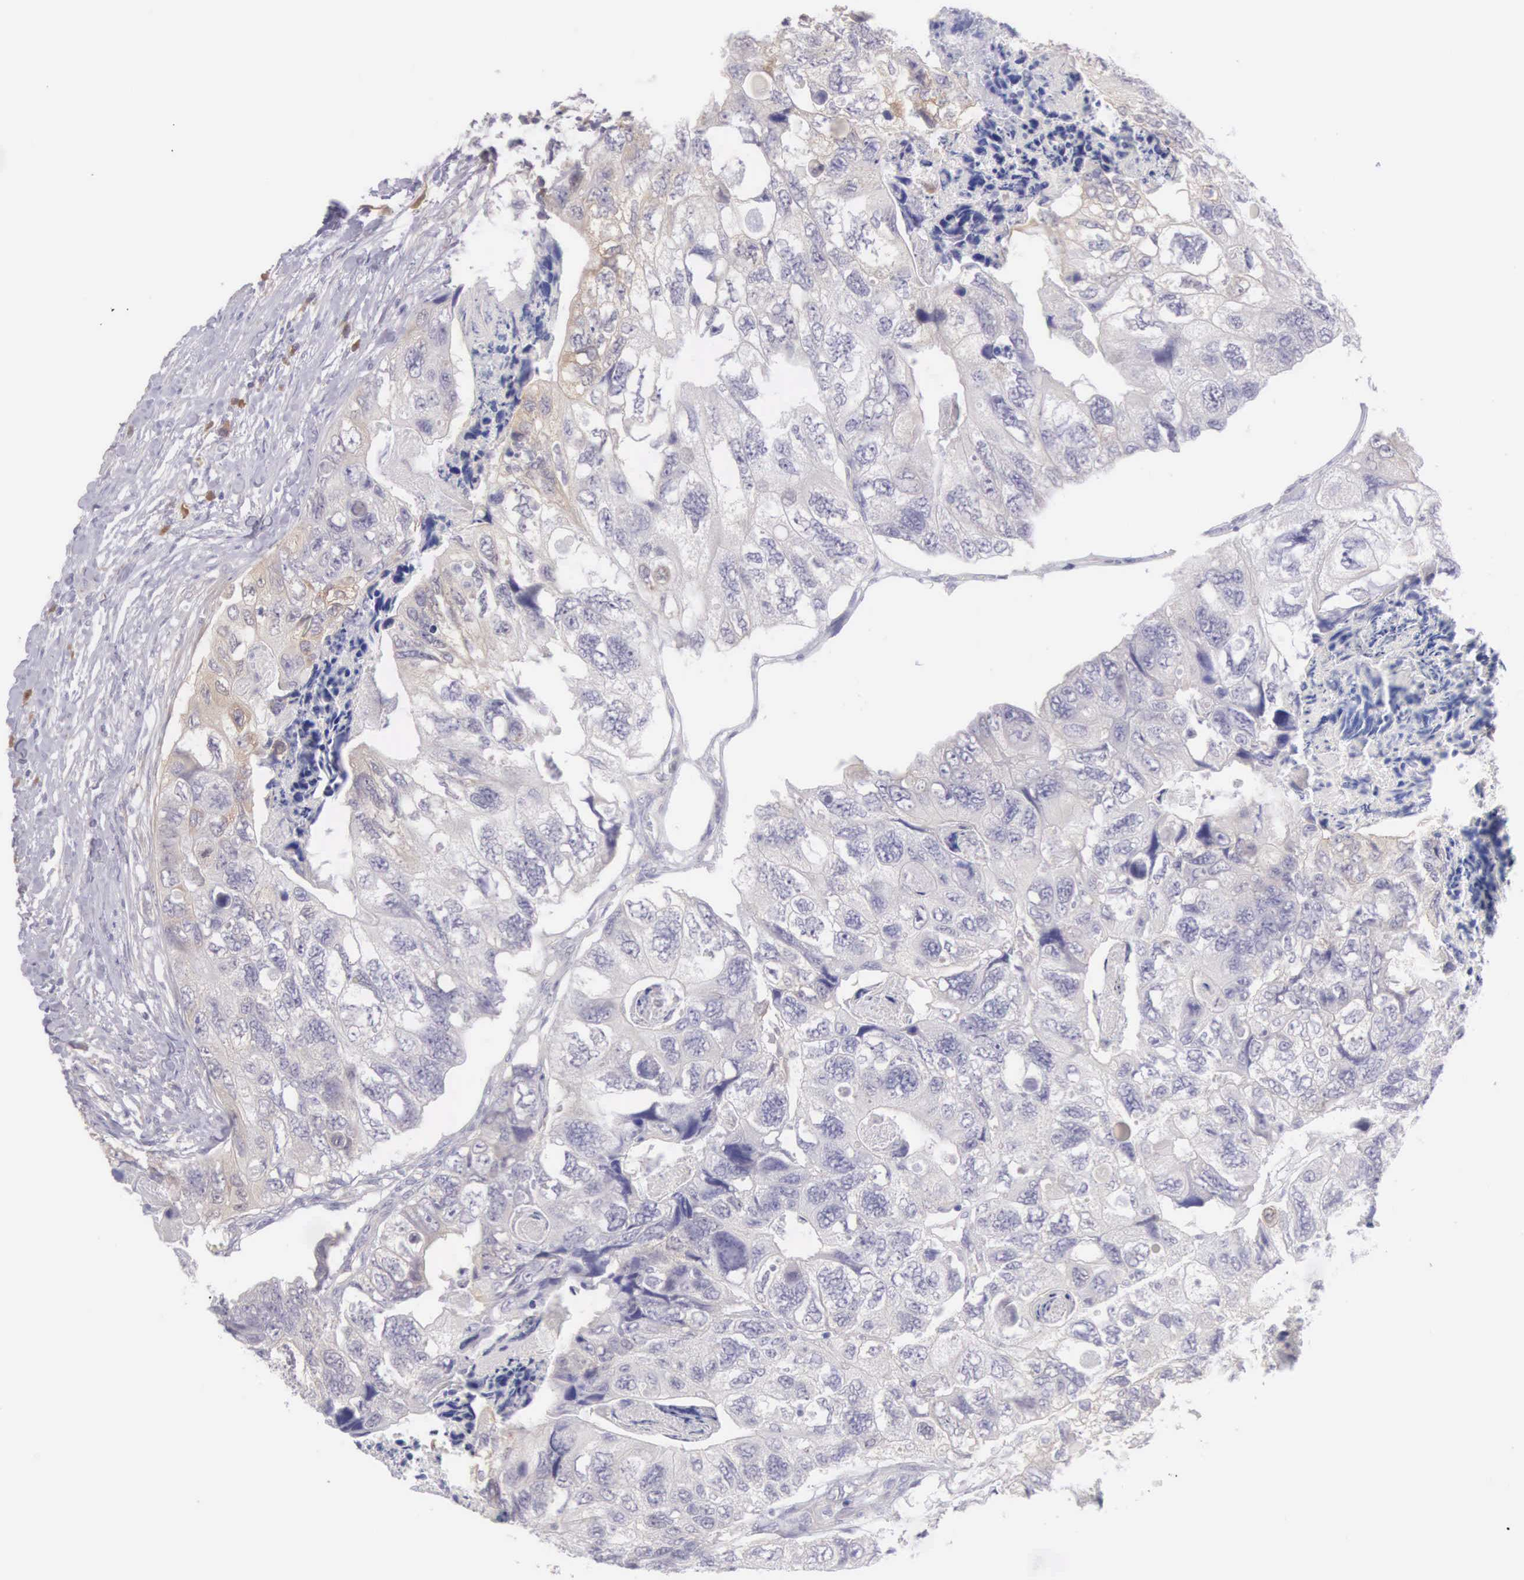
{"staining": {"intensity": "negative", "quantity": "none", "location": "none"}, "tissue": "colorectal cancer", "cell_type": "Tumor cells", "image_type": "cancer", "snomed": [{"axis": "morphology", "description": "Adenocarcinoma, NOS"}, {"axis": "topography", "description": "Rectum"}], "caption": "Tumor cells show no significant protein positivity in colorectal cancer (adenocarcinoma).", "gene": "ARFGAP3", "patient": {"sex": "female", "age": 82}}